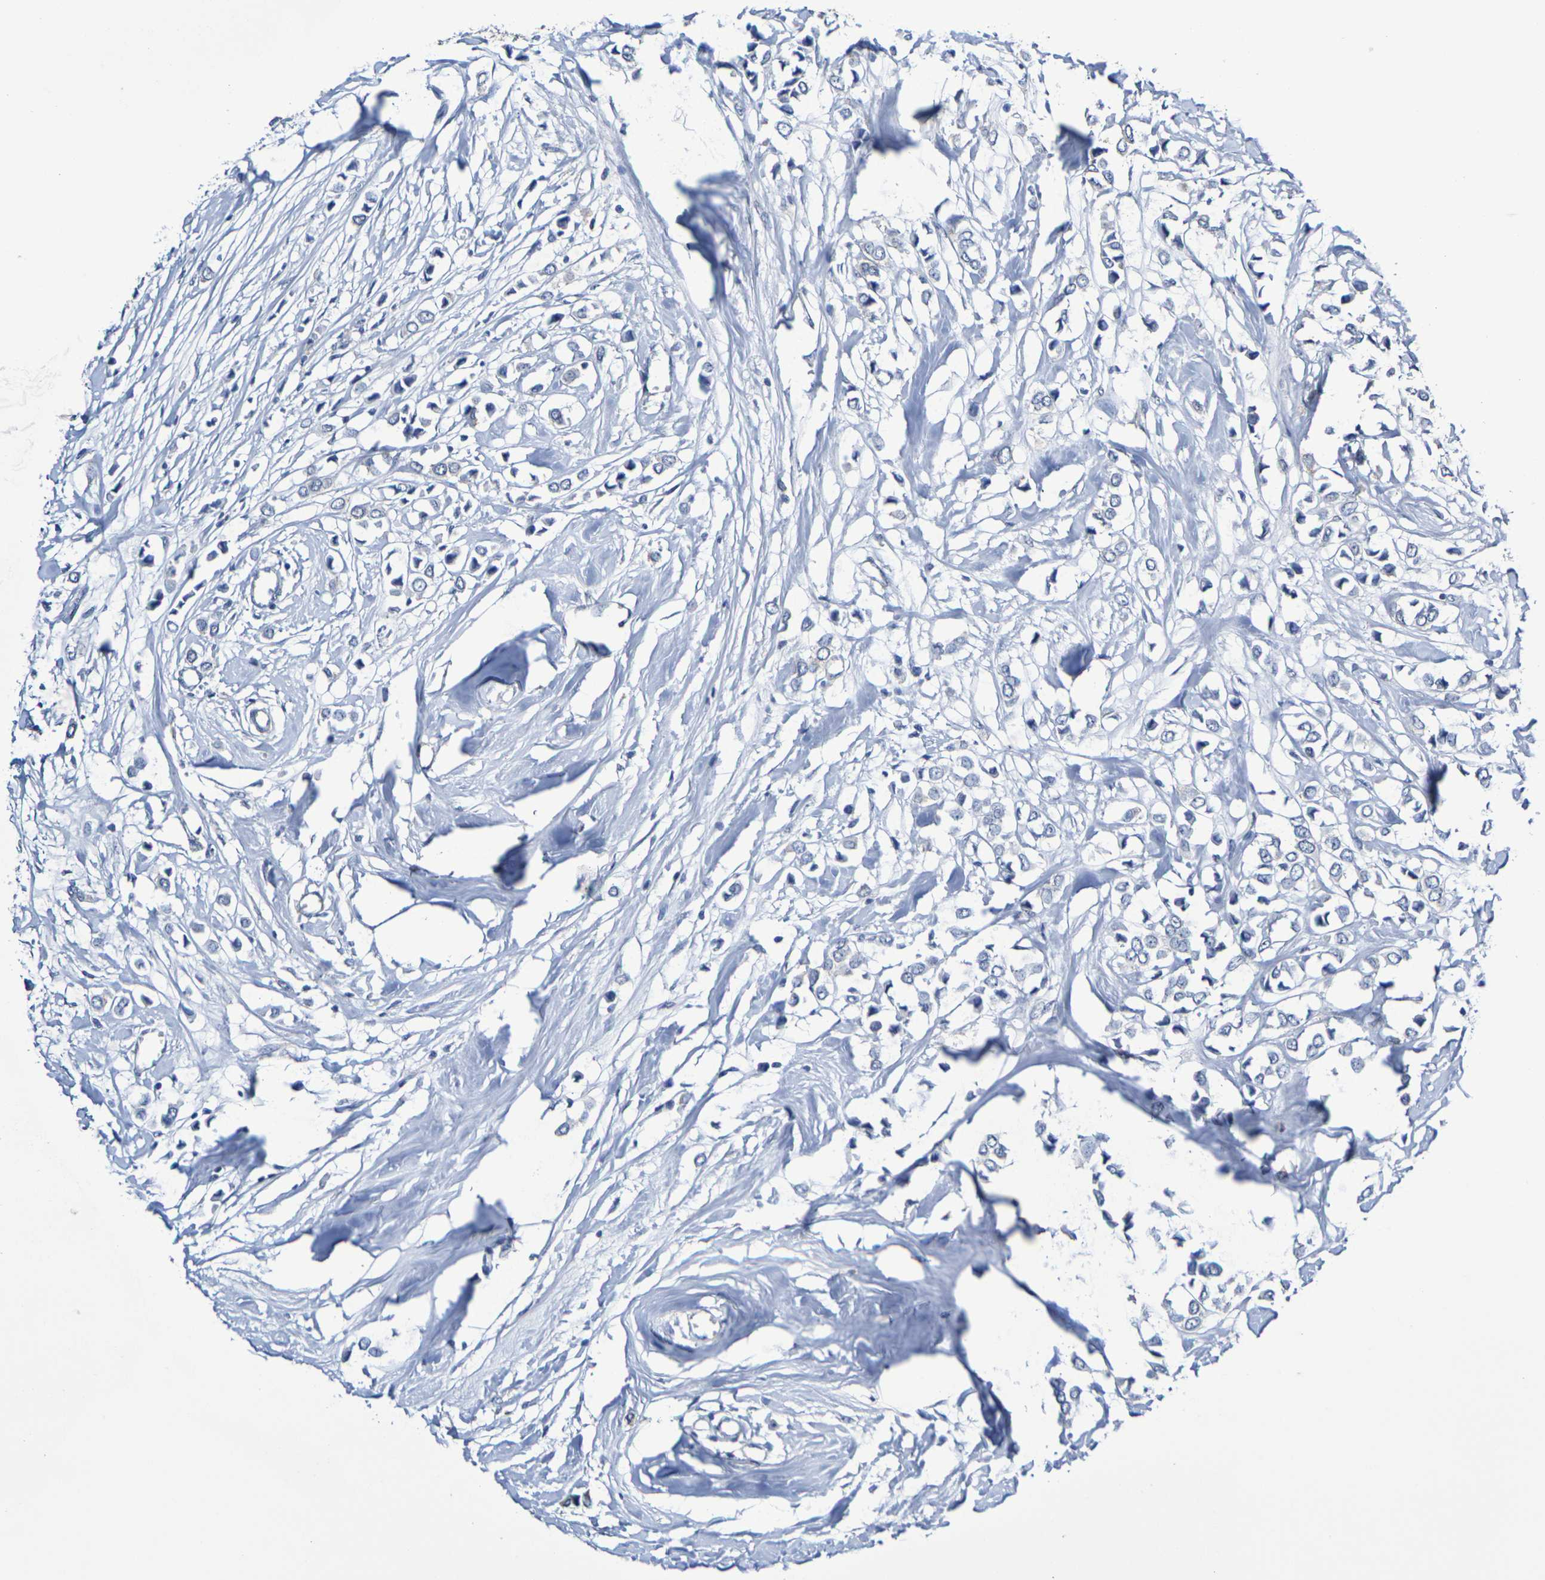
{"staining": {"intensity": "negative", "quantity": "none", "location": "none"}, "tissue": "breast cancer", "cell_type": "Tumor cells", "image_type": "cancer", "snomed": [{"axis": "morphology", "description": "Lobular carcinoma"}, {"axis": "topography", "description": "Breast"}], "caption": "Lobular carcinoma (breast) was stained to show a protein in brown. There is no significant staining in tumor cells.", "gene": "CHRNB1", "patient": {"sex": "female", "age": 51}}